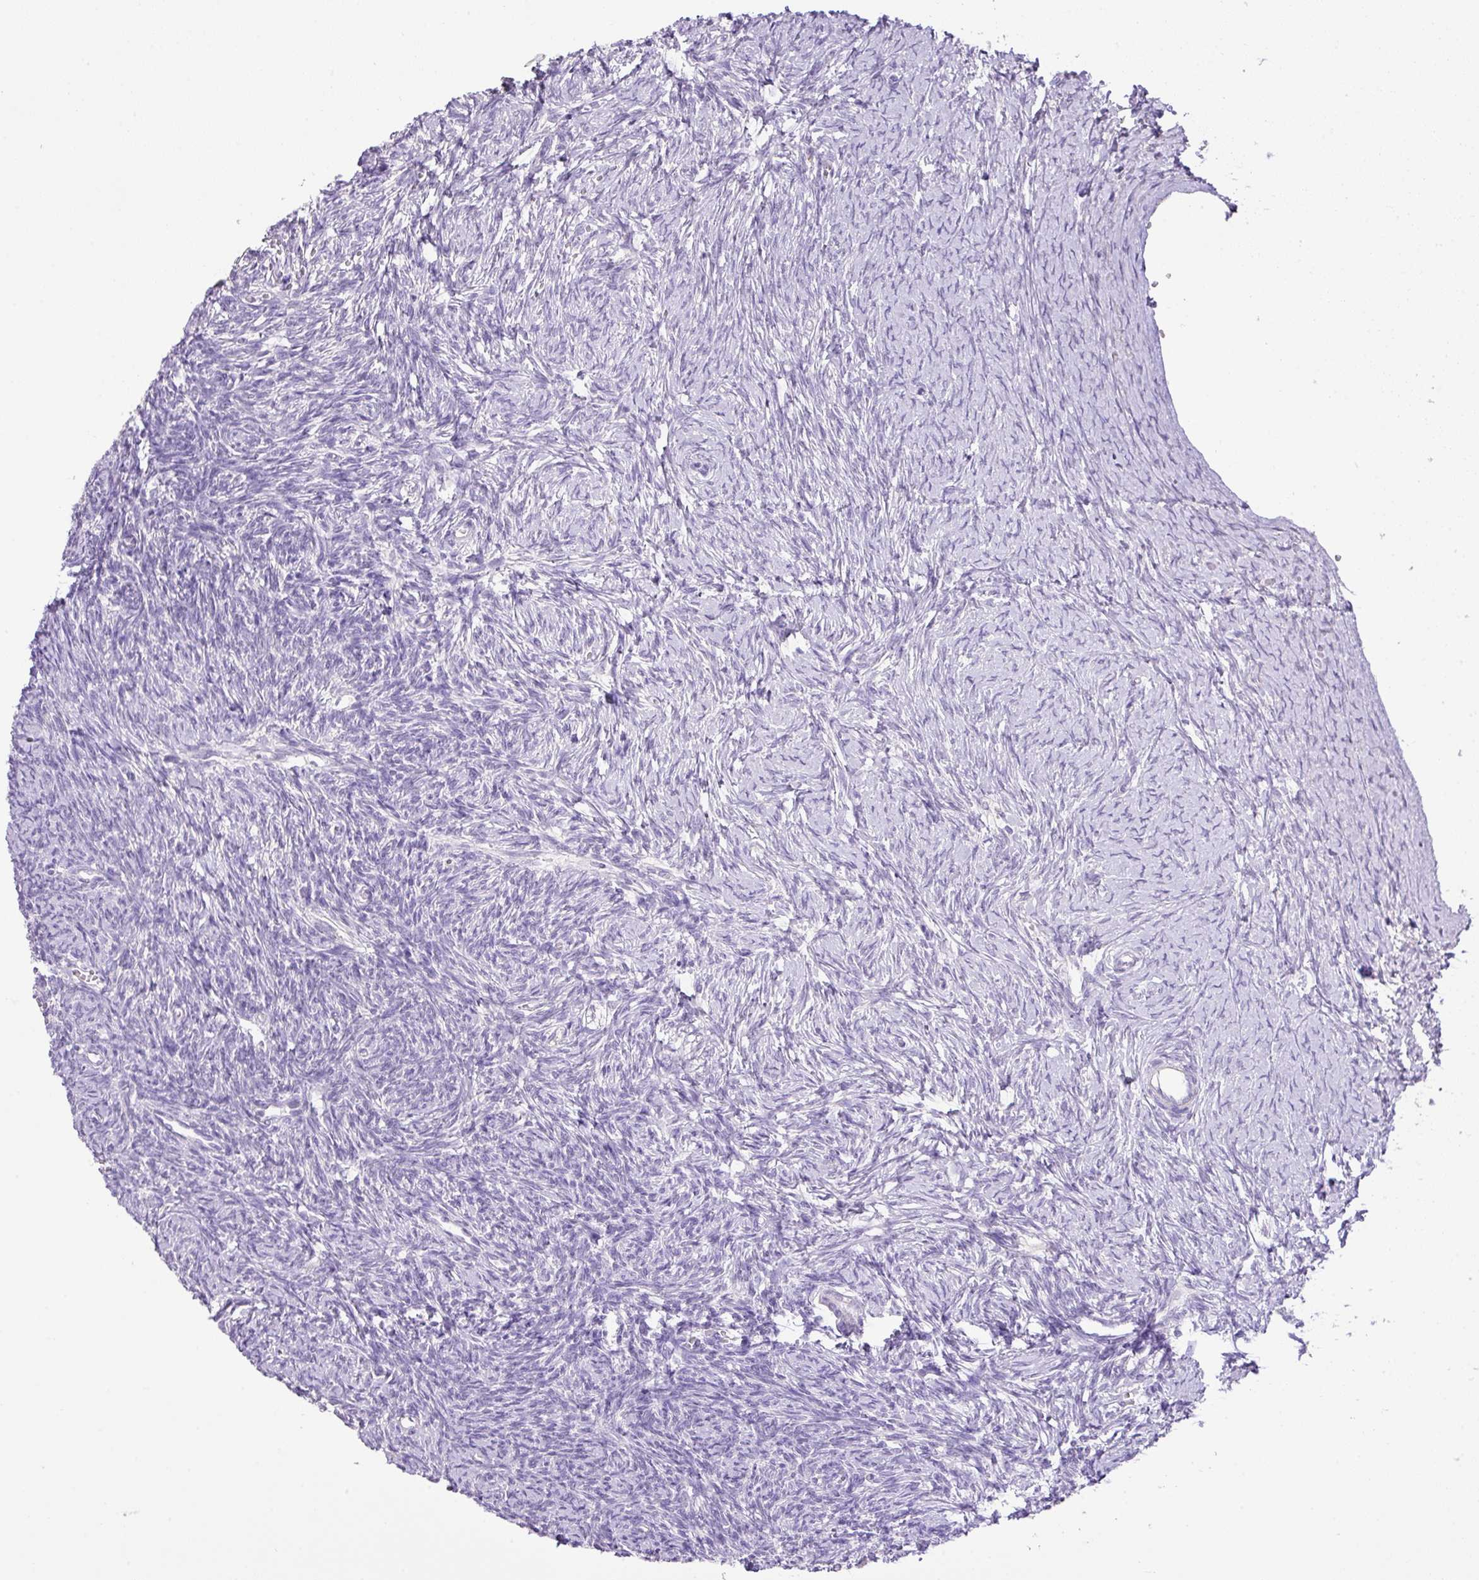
{"staining": {"intensity": "negative", "quantity": "none", "location": "none"}, "tissue": "ovary", "cell_type": "Follicle cells", "image_type": "normal", "snomed": [{"axis": "morphology", "description": "Normal tissue, NOS"}, {"axis": "topography", "description": "Ovary"}], "caption": "Ovary stained for a protein using immunohistochemistry reveals no staining follicle cells.", "gene": "DIP2A", "patient": {"sex": "female", "age": 39}}